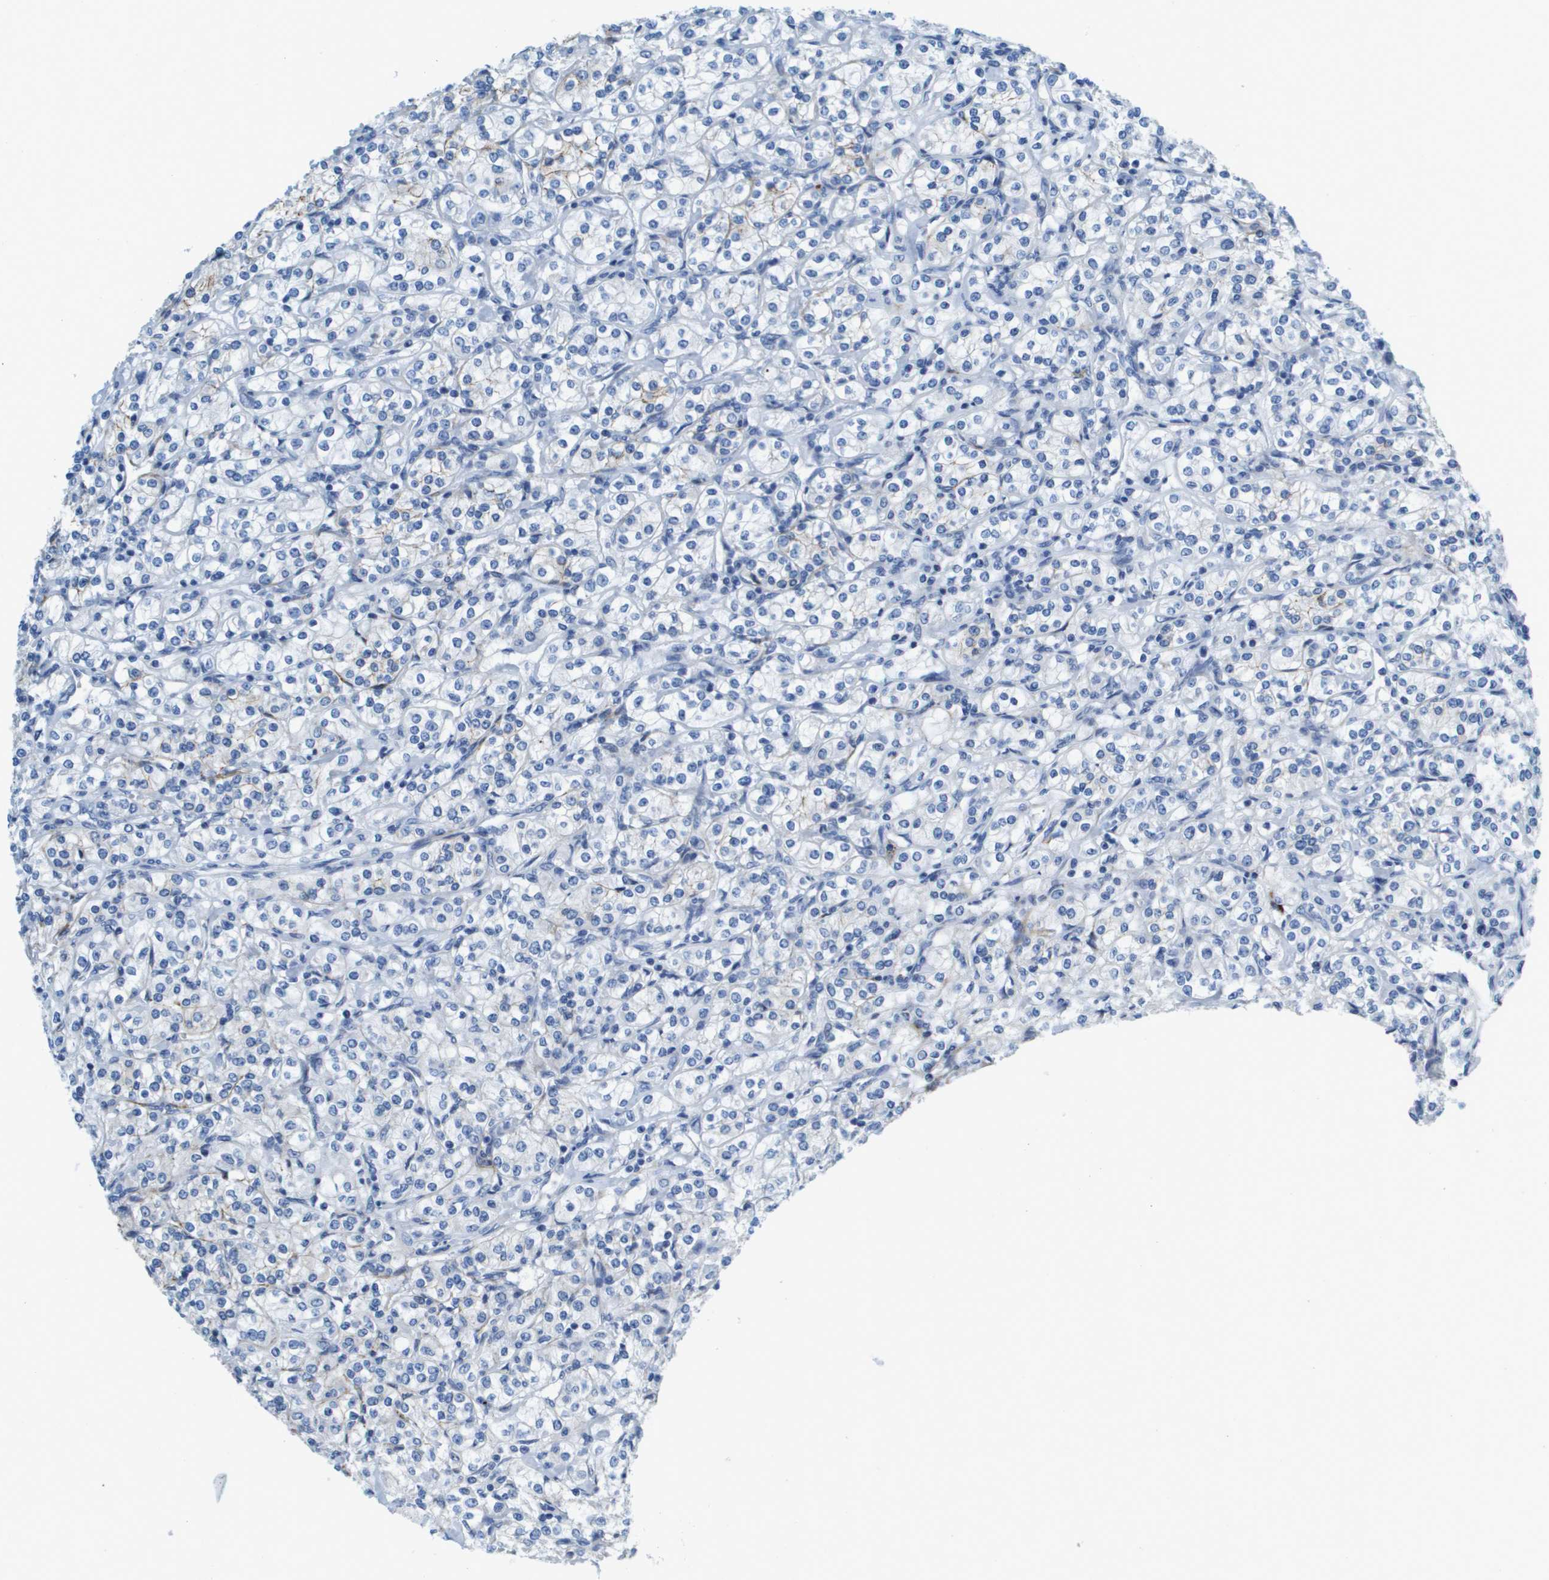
{"staining": {"intensity": "negative", "quantity": "none", "location": "none"}, "tissue": "renal cancer", "cell_type": "Tumor cells", "image_type": "cancer", "snomed": [{"axis": "morphology", "description": "Adenocarcinoma, NOS"}, {"axis": "topography", "description": "Kidney"}], "caption": "The histopathology image shows no significant staining in tumor cells of renal cancer.", "gene": "SDC1", "patient": {"sex": "male", "age": 77}}